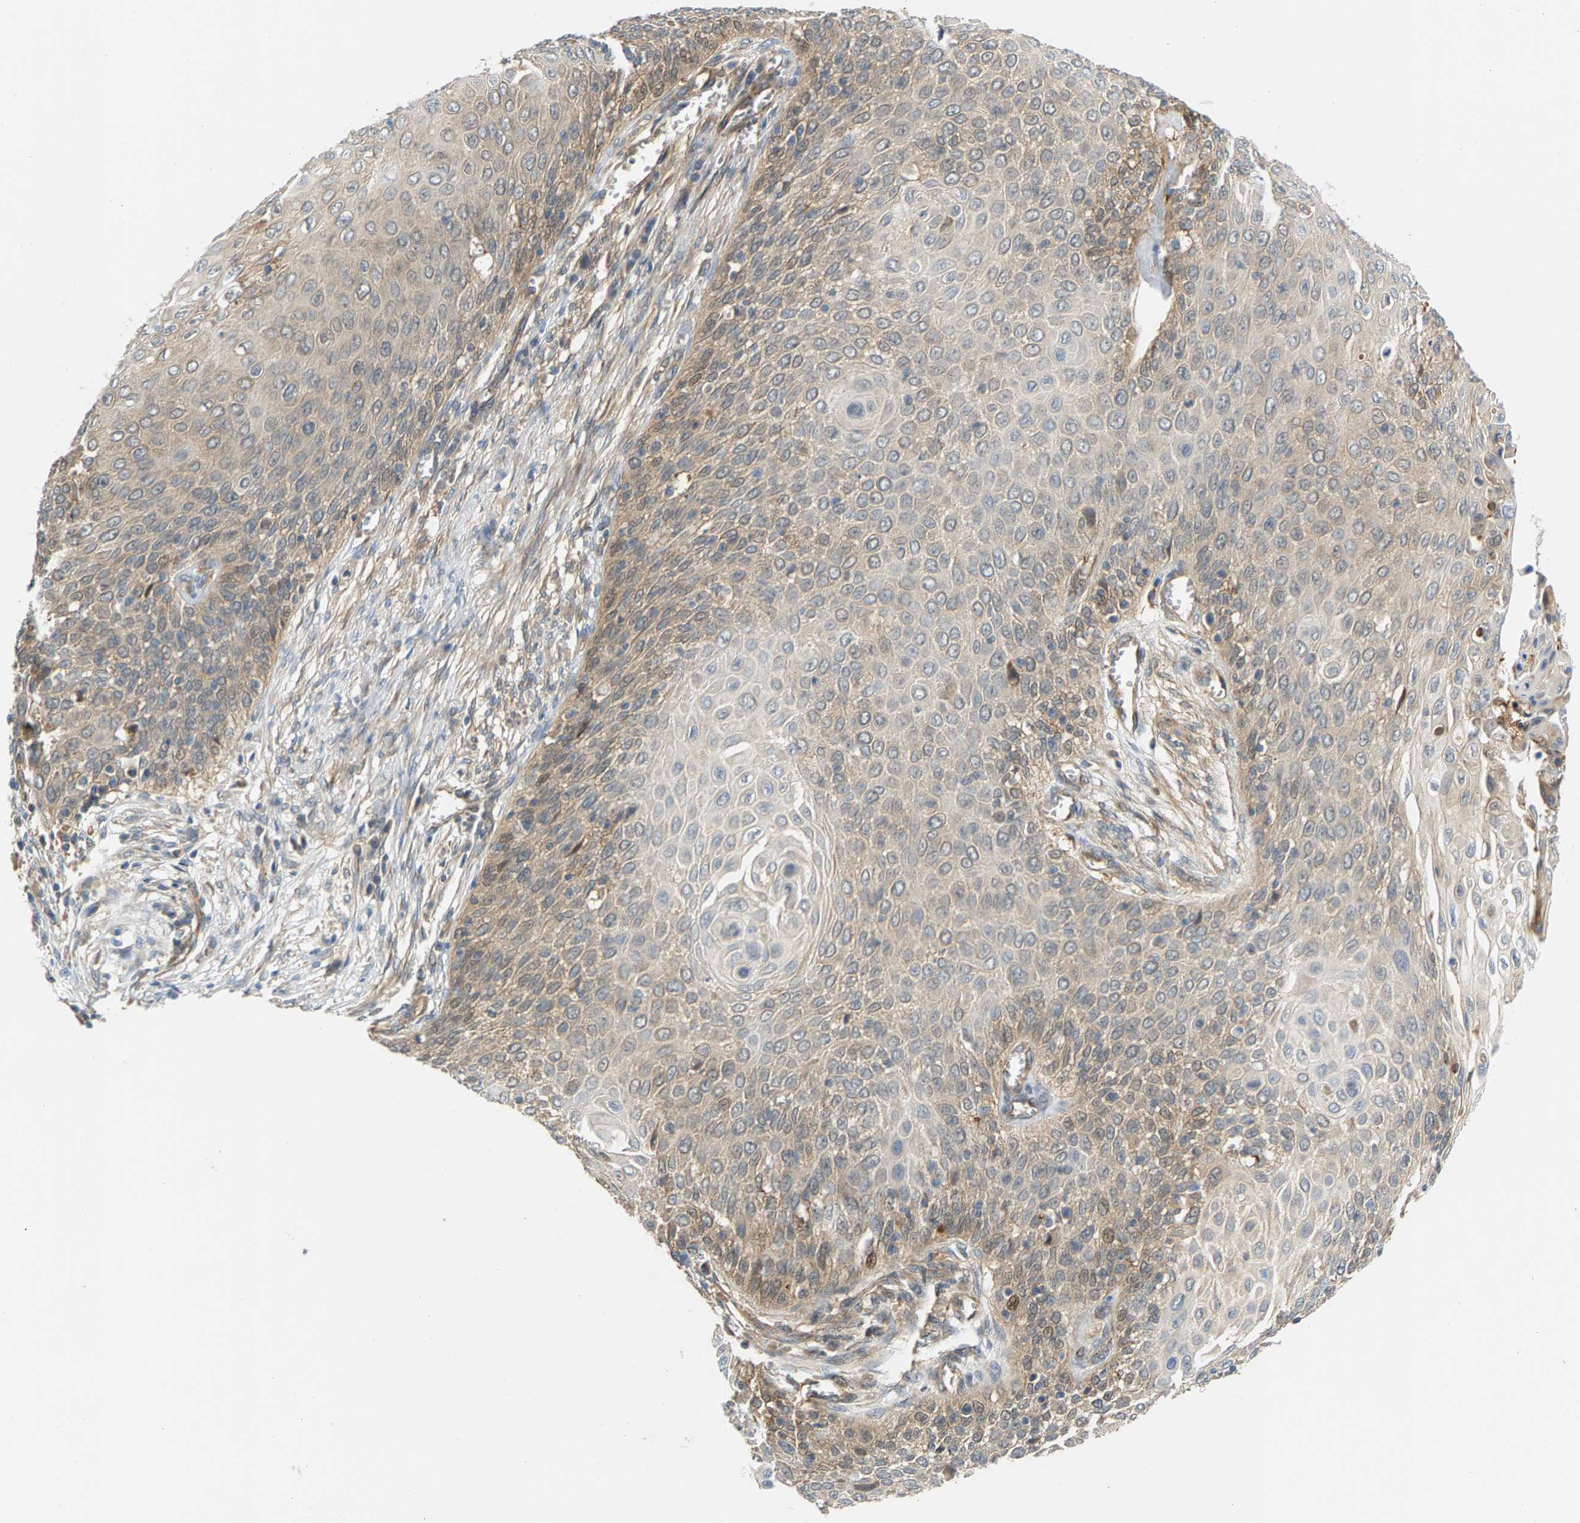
{"staining": {"intensity": "weak", "quantity": "25%-75%", "location": "cytoplasmic/membranous"}, "tissue": "cervical cancer", "cell_type": "Tumor cells", "image_type": "cancer", "snomed": [{"axis": "morphology", "description": "Squamous cell carcinoma, NOS"}, {"axis": "topography", "description": "Cervix"}], "caption": "DAB immunohistochemical staining of cervical cancer demonstrates weak cytoplasmic/membranous protein expression in approximately 25%-75% of tumor cells. Immunohistochemistry stains the protein of interest in brown and the nuclei are stained blue.", "gene": "KRTAP27-1", "patient": {"sex": "female", "age": 39}}